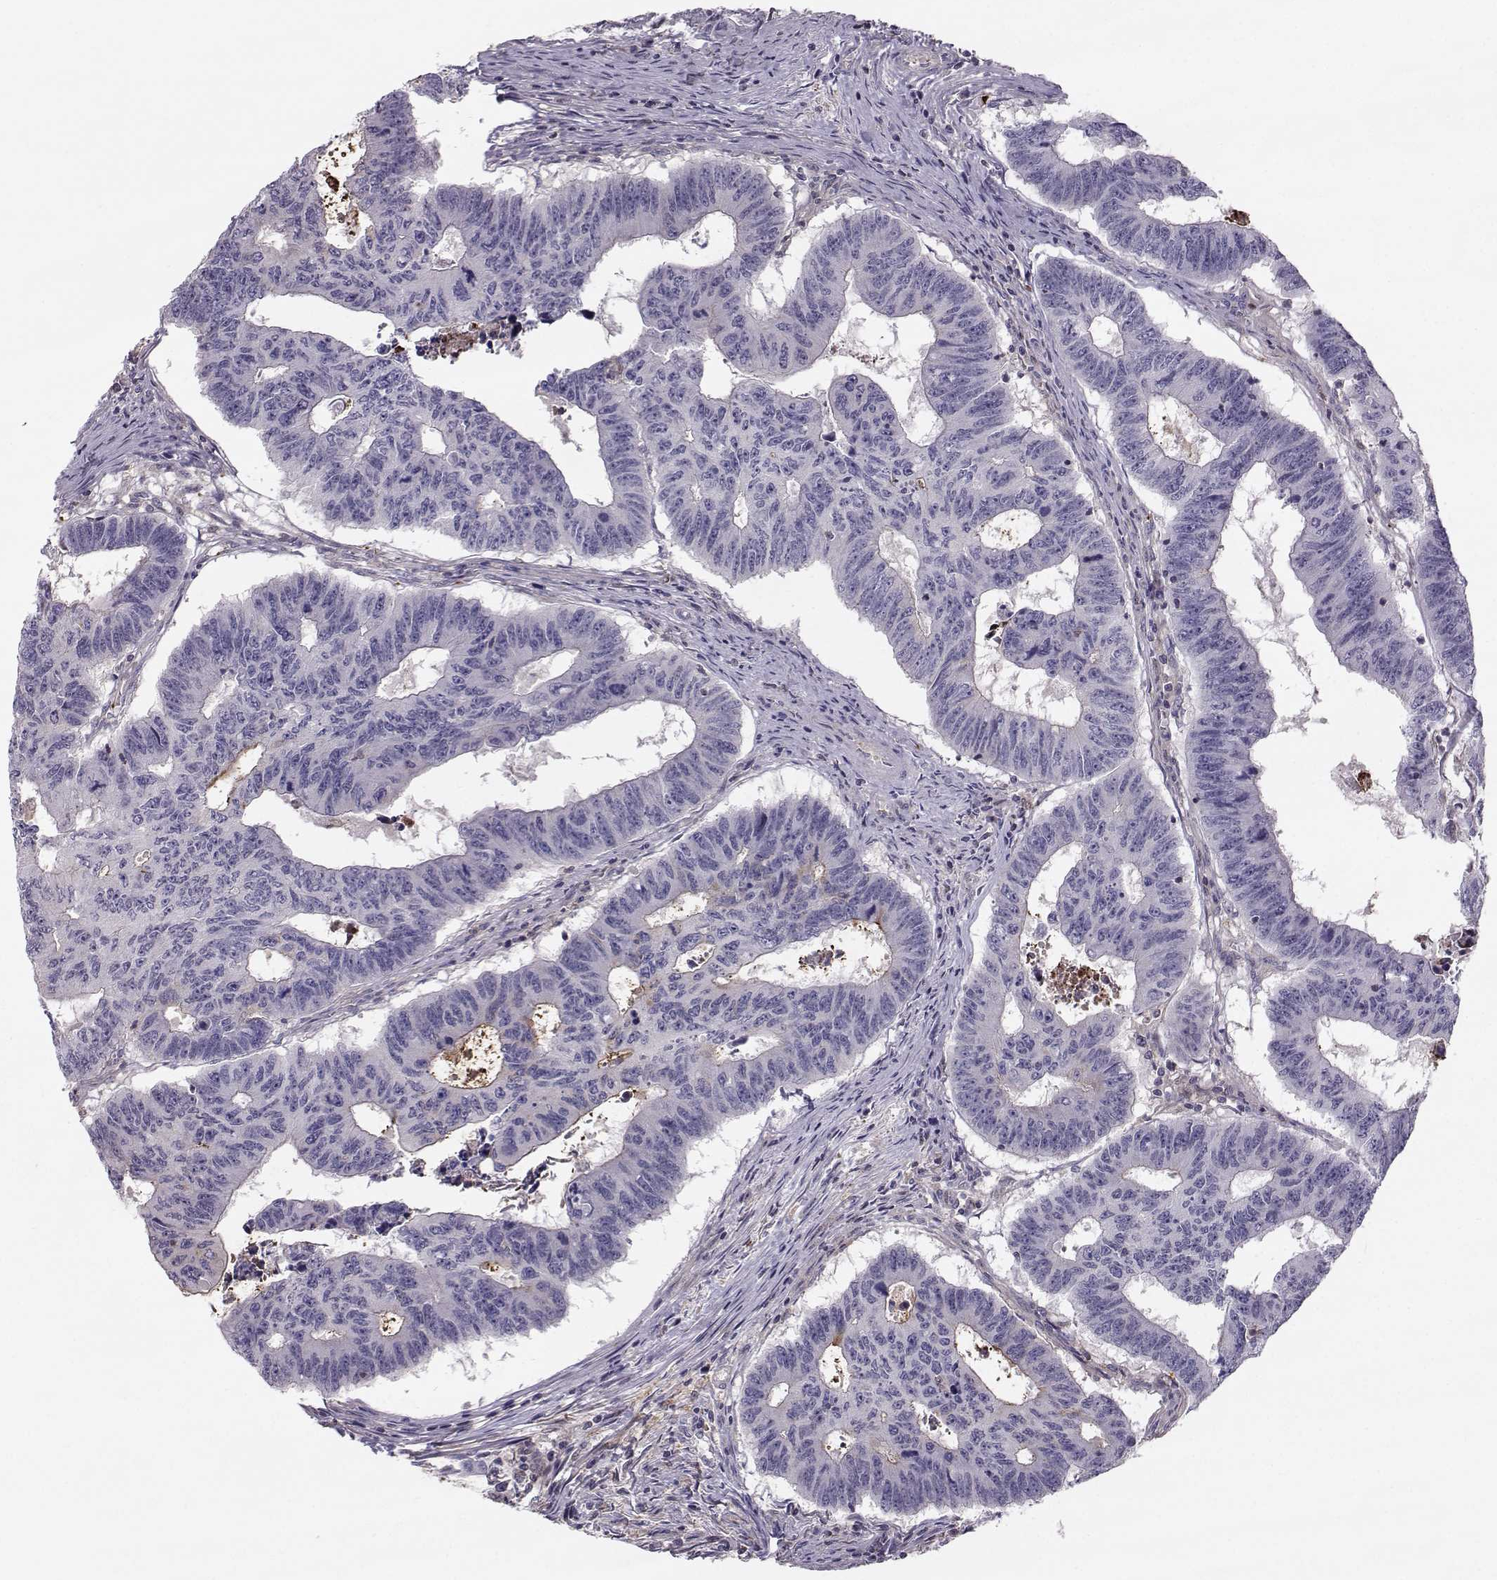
{"staining": {"intensity": "negative", "quantity": "none", "location": "none"}, "tissue": "colorectal cancer", "cell_type": "Tumor cells", "image_type": "cancer", "snomed": [{"axis": "morphology", "description": "Adenocarcinoma, NOS"}, {"axis": "topography", "description": "Appendix"}, {"axis": "topography", "description": "Colon"}, {"axis": "topography", "description": "Cecum"}, {"axis": "topography", "description": "Colon asc"}], "caption": "The photomicrograph displays no staining of tumor cells in colorectal cancer. Nuclei are stained in blue.", "gene": "ASB16", "patient": {"sex": "female", "age": 85}}